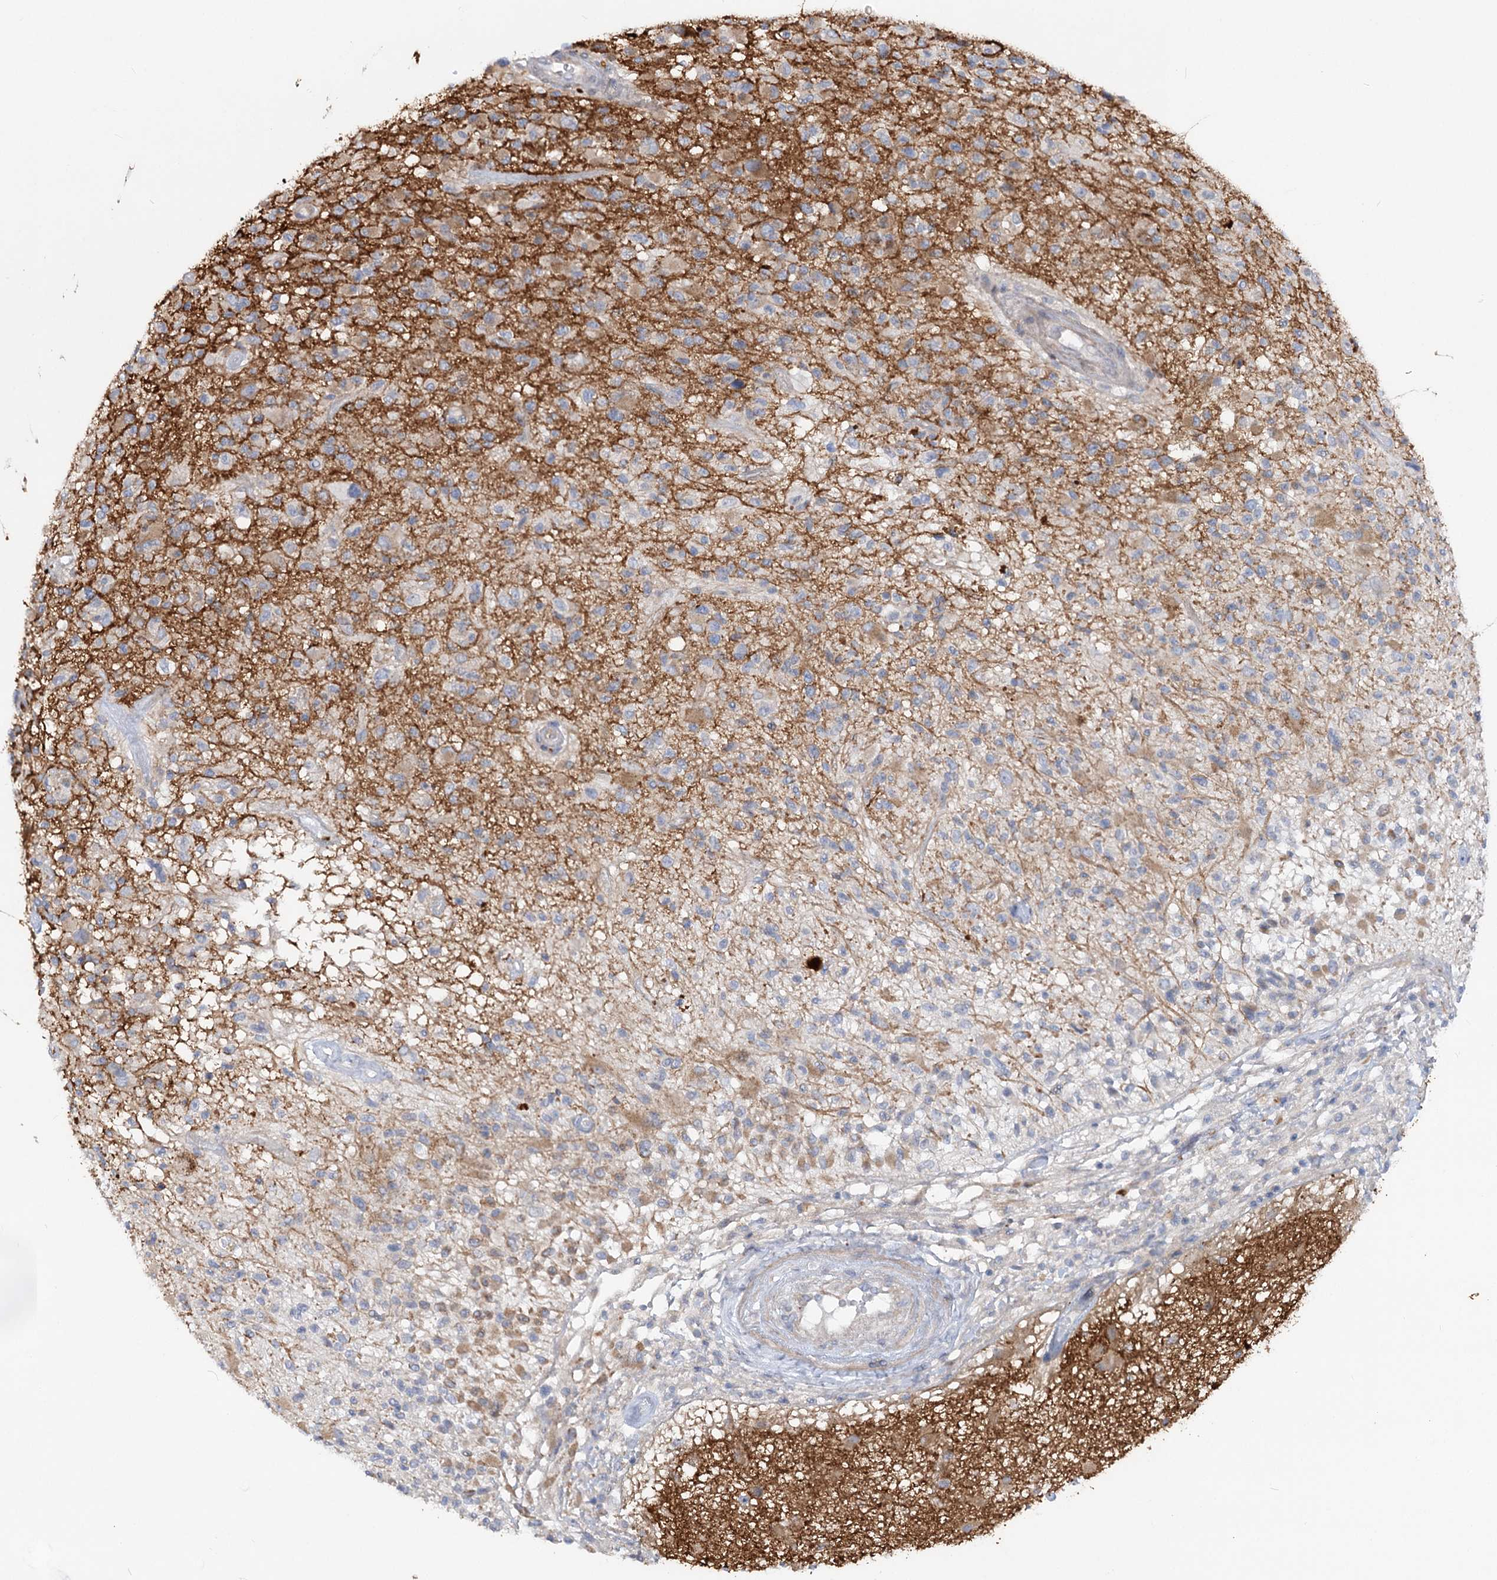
{"staining": {"intensity": "moderate", "quantity": "<25%", "location": "cytoplasmic/membranous"}, "tissue": "glioma", "cell_type": "Tumor cells", "image_type": "cancer", "snomed": [{"axis": "morphology", "description": "Glioma, malignant, High grade"}, {"axis": "morphology", "description": "Glioblastoma, NOS"}, {"axis": "topography", "description": "Brain"}], "caption": "Immunohistochemical staining of human glioblastoma exhibits low levels of moderate cytoplasmic/membranous protein positivity in approximately <25% of tumor cells.", "gene": "SCN11A", "patient": {"sex": "male", "age": 60}}